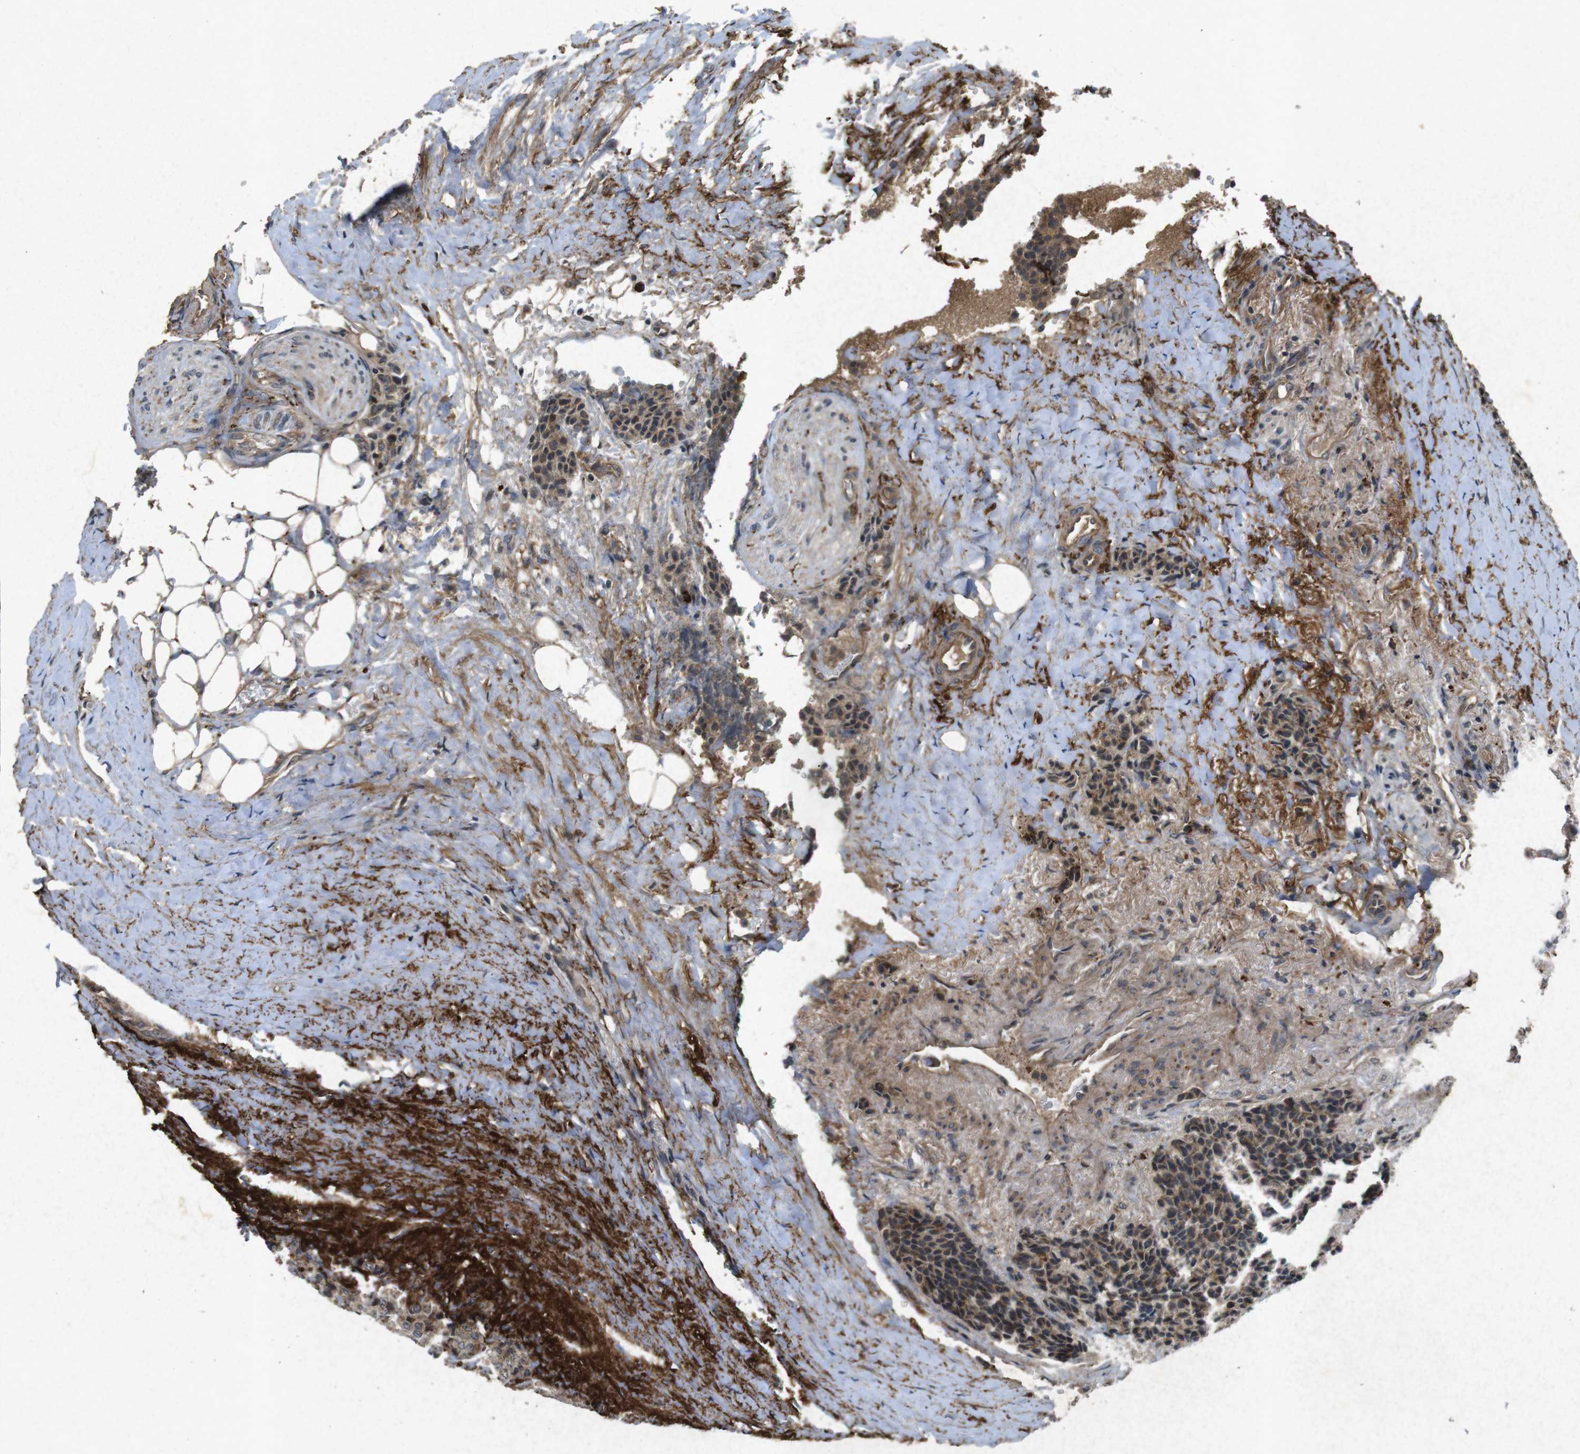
{"staining": {"intensity": "moderate", "quantity": ">75%", "location": "cytoplasmic/membranous"}, "tissue": "carcinoid", "cell_type": "Tumor cells", "image_type": "cancer", "snomed": [{"axis": "morphology", "description": "Carcinoid, malignant, NOS"}, {"axis": "topography", "description": "Colon"}], "caption": "The immunohistochemical stain labels moderate cytoplasmic/membranous staining in tumor cells of carcinoid tissue. Nuclei are stained in blue.", "gene": "FLCN", "patient": {"sex": "female", "age": 61}}